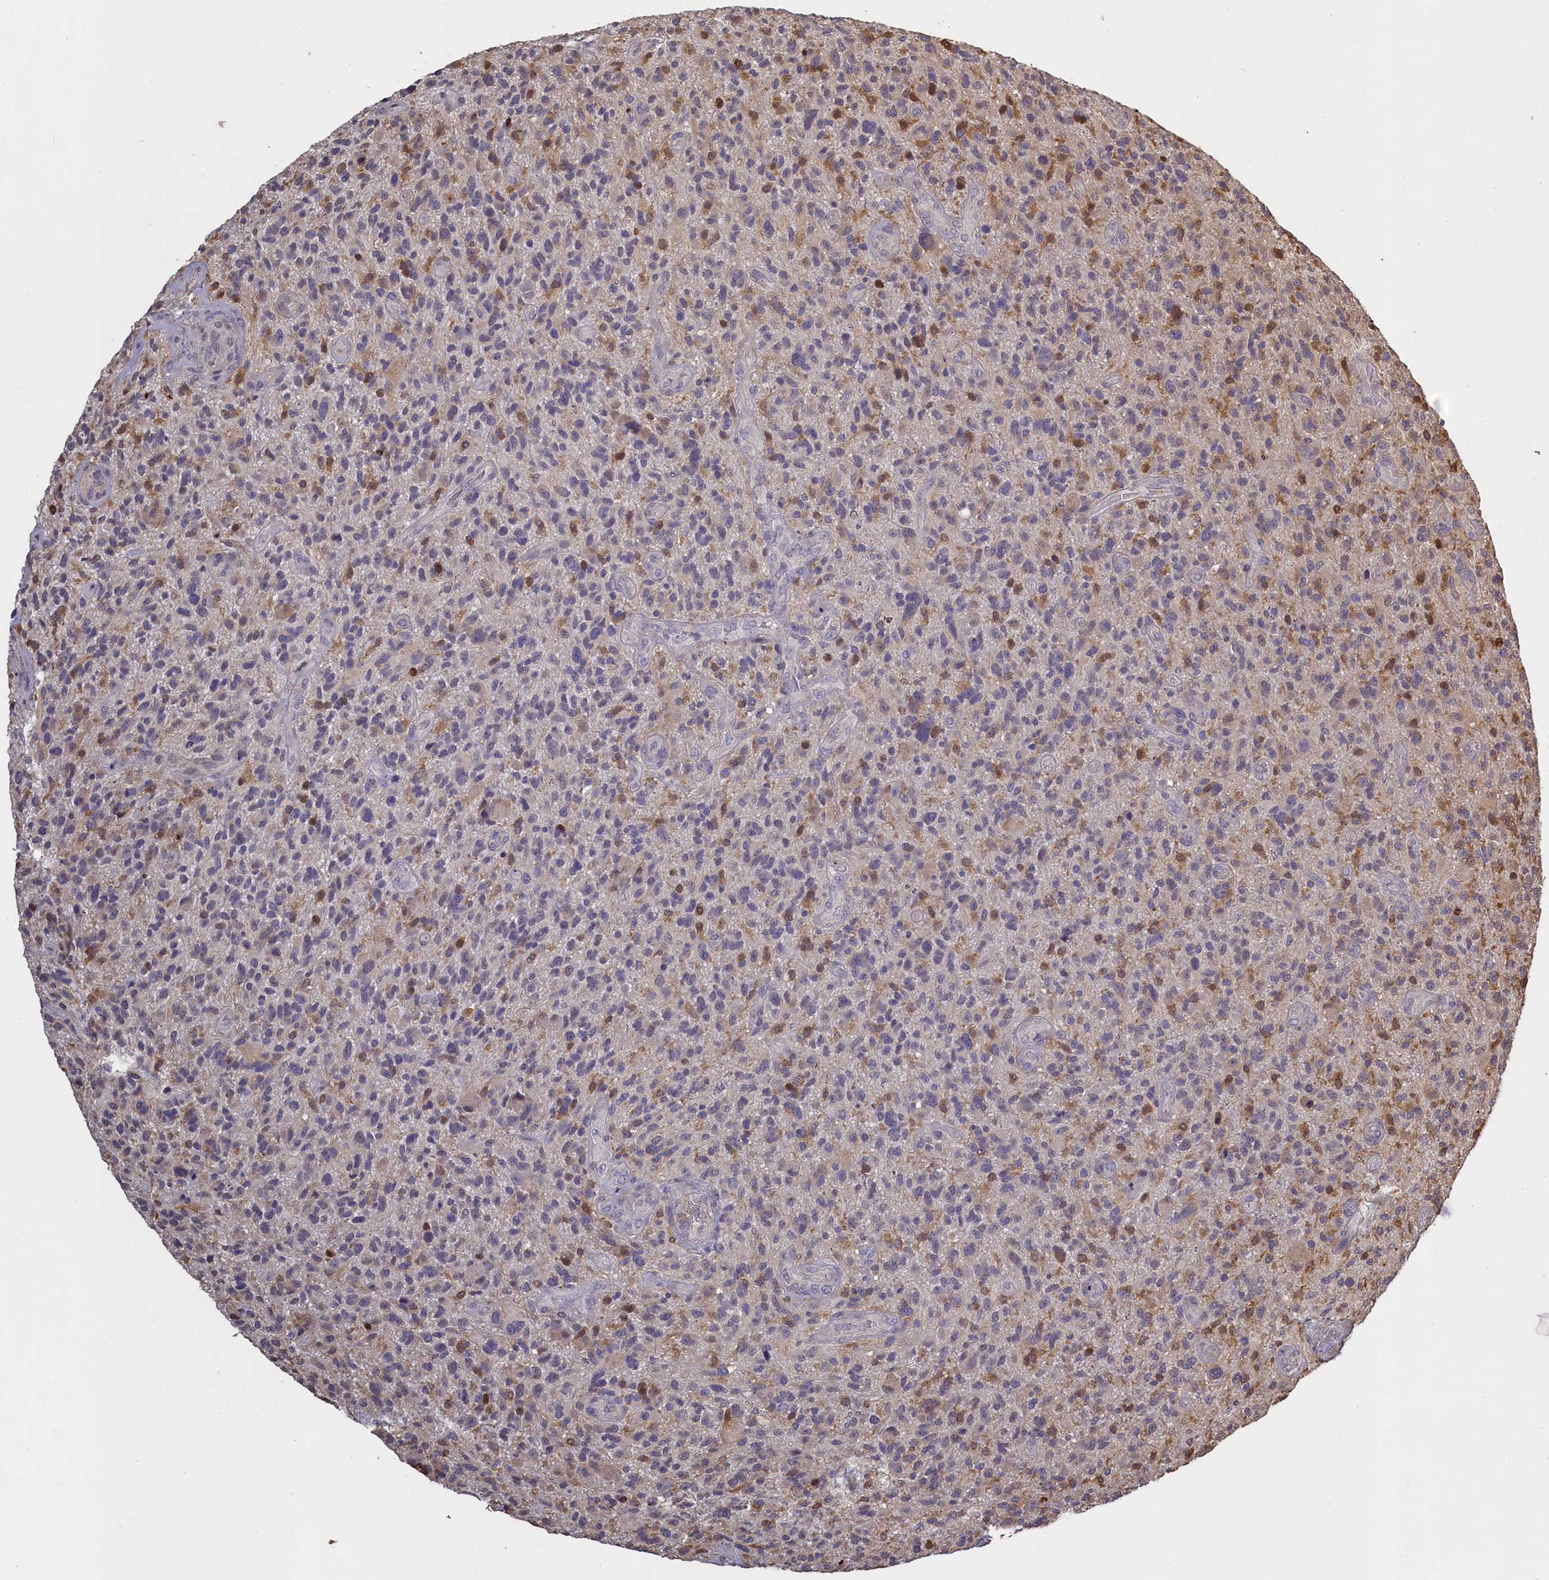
{"staining": {"intensity": "moderate", "quantity": "25%-75%", "location": "cytoplasmic/membranous"}, "tissue": "glioma", "cell_type": "Tumor cells", "image_type": "cancer", "snomed": [{"axis": "morphology", "description": "Glioma, malignant, High grade"}, {"axis": "topography", "description": "Brain"}], "caption": "Tumor cells display medium levels of moderate cytoplasmic/membranous staining in approximately 25%-75% of cells in malignant high-grade glioma.", "gene": "UCHL3", "patient": {"sex": "male", "age": 47}}